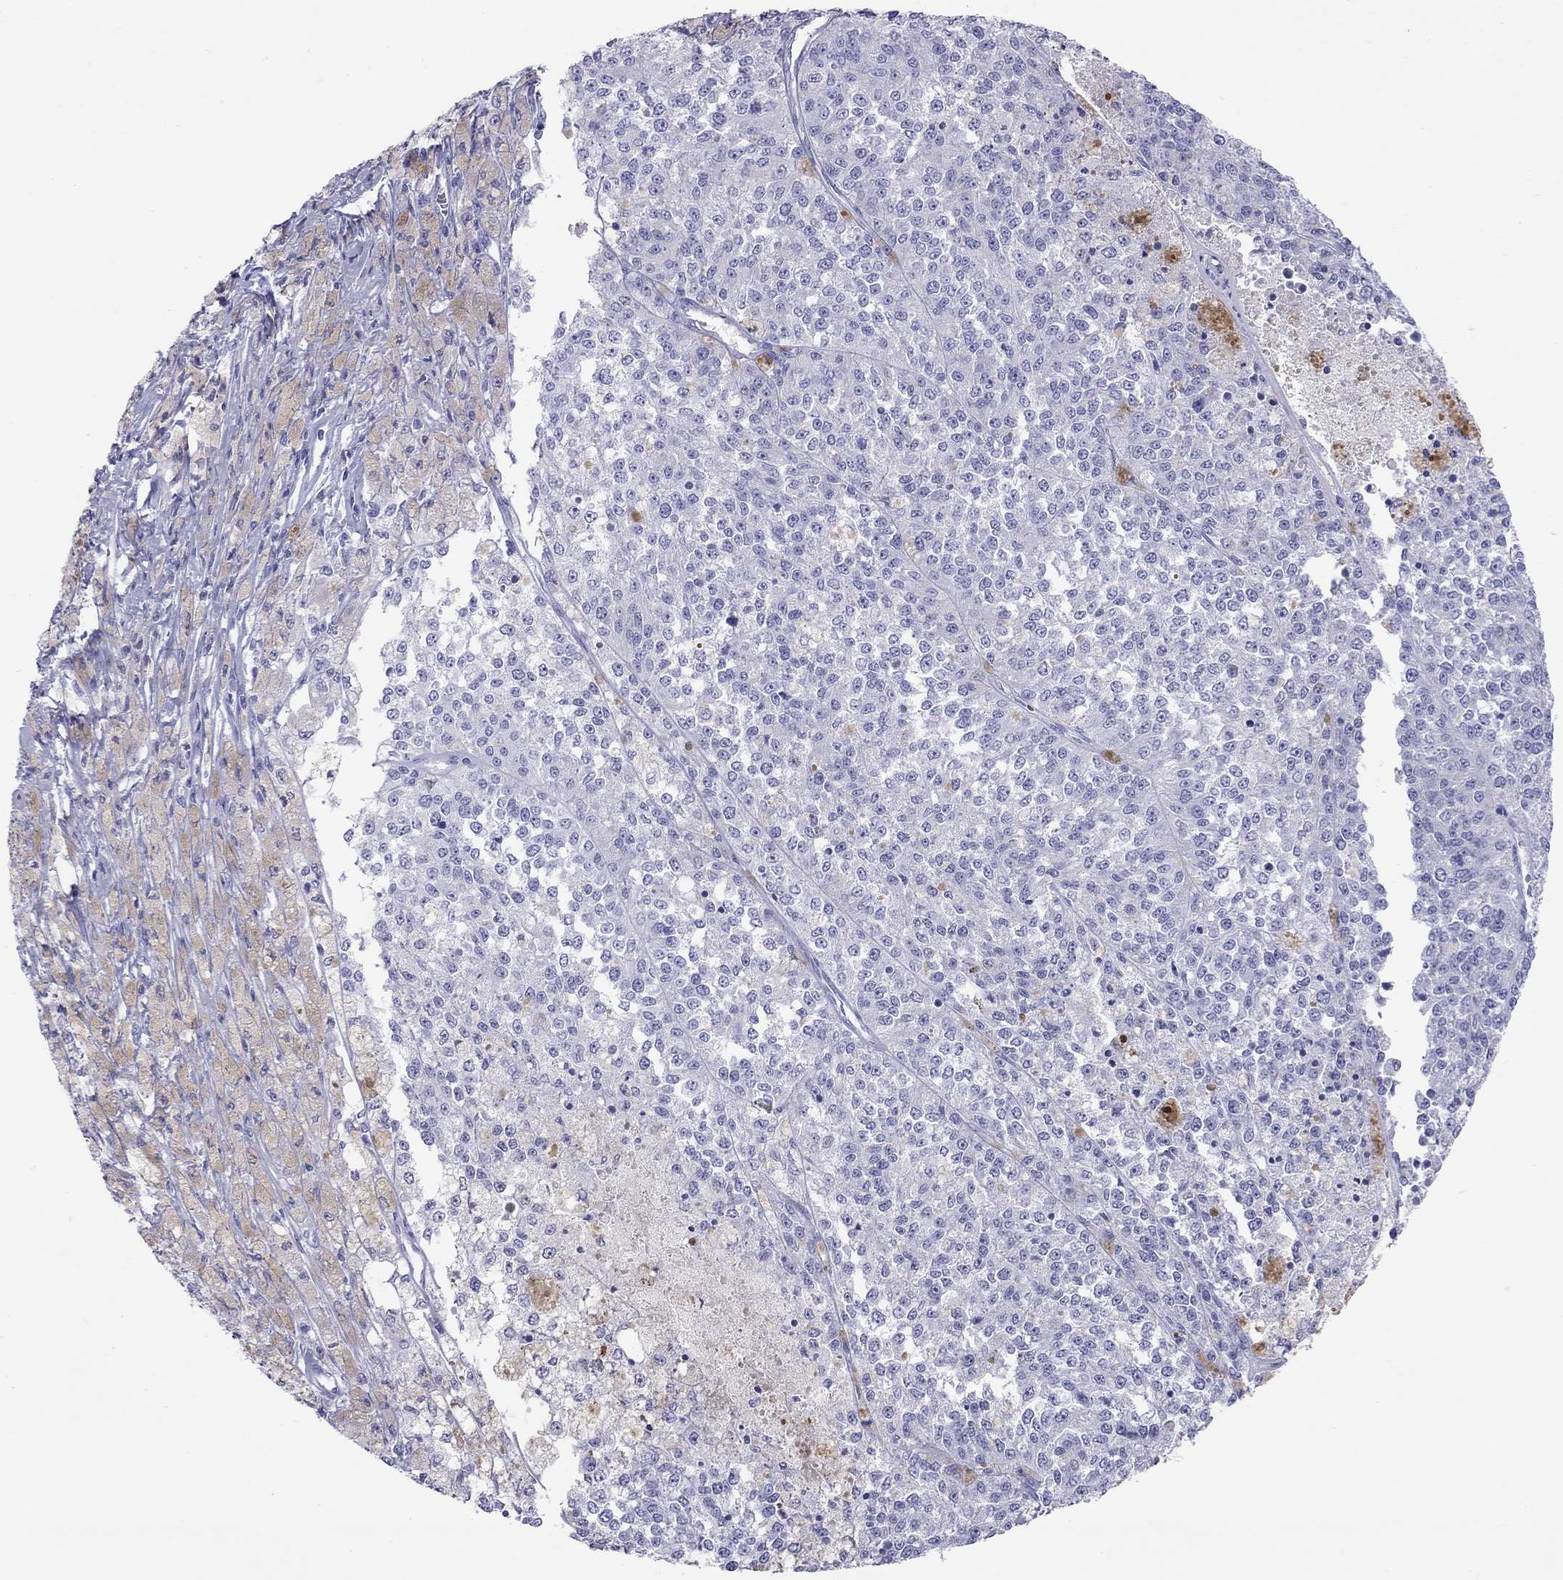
{"staining": {"intensity": "negative", "quantity": "none", "location": "none"}, "tissue": "melanoma", "cell_type": "Tumor cells", "image_type": "cancer", "snomed": [{"axis": "morphology", "description": "Malignant melanoma, Metastatic site"}, {"axis": "topography", "description": "Lymph node"}], "caption": "There is no significant staining in tumor cells of melanoma. The staining is performed using DAB brown chromogen with nuclei counter-stained in using hematoxylin.", "gene": "HLA-DQB2", "patient": {"sex": "female", "age": 64}}